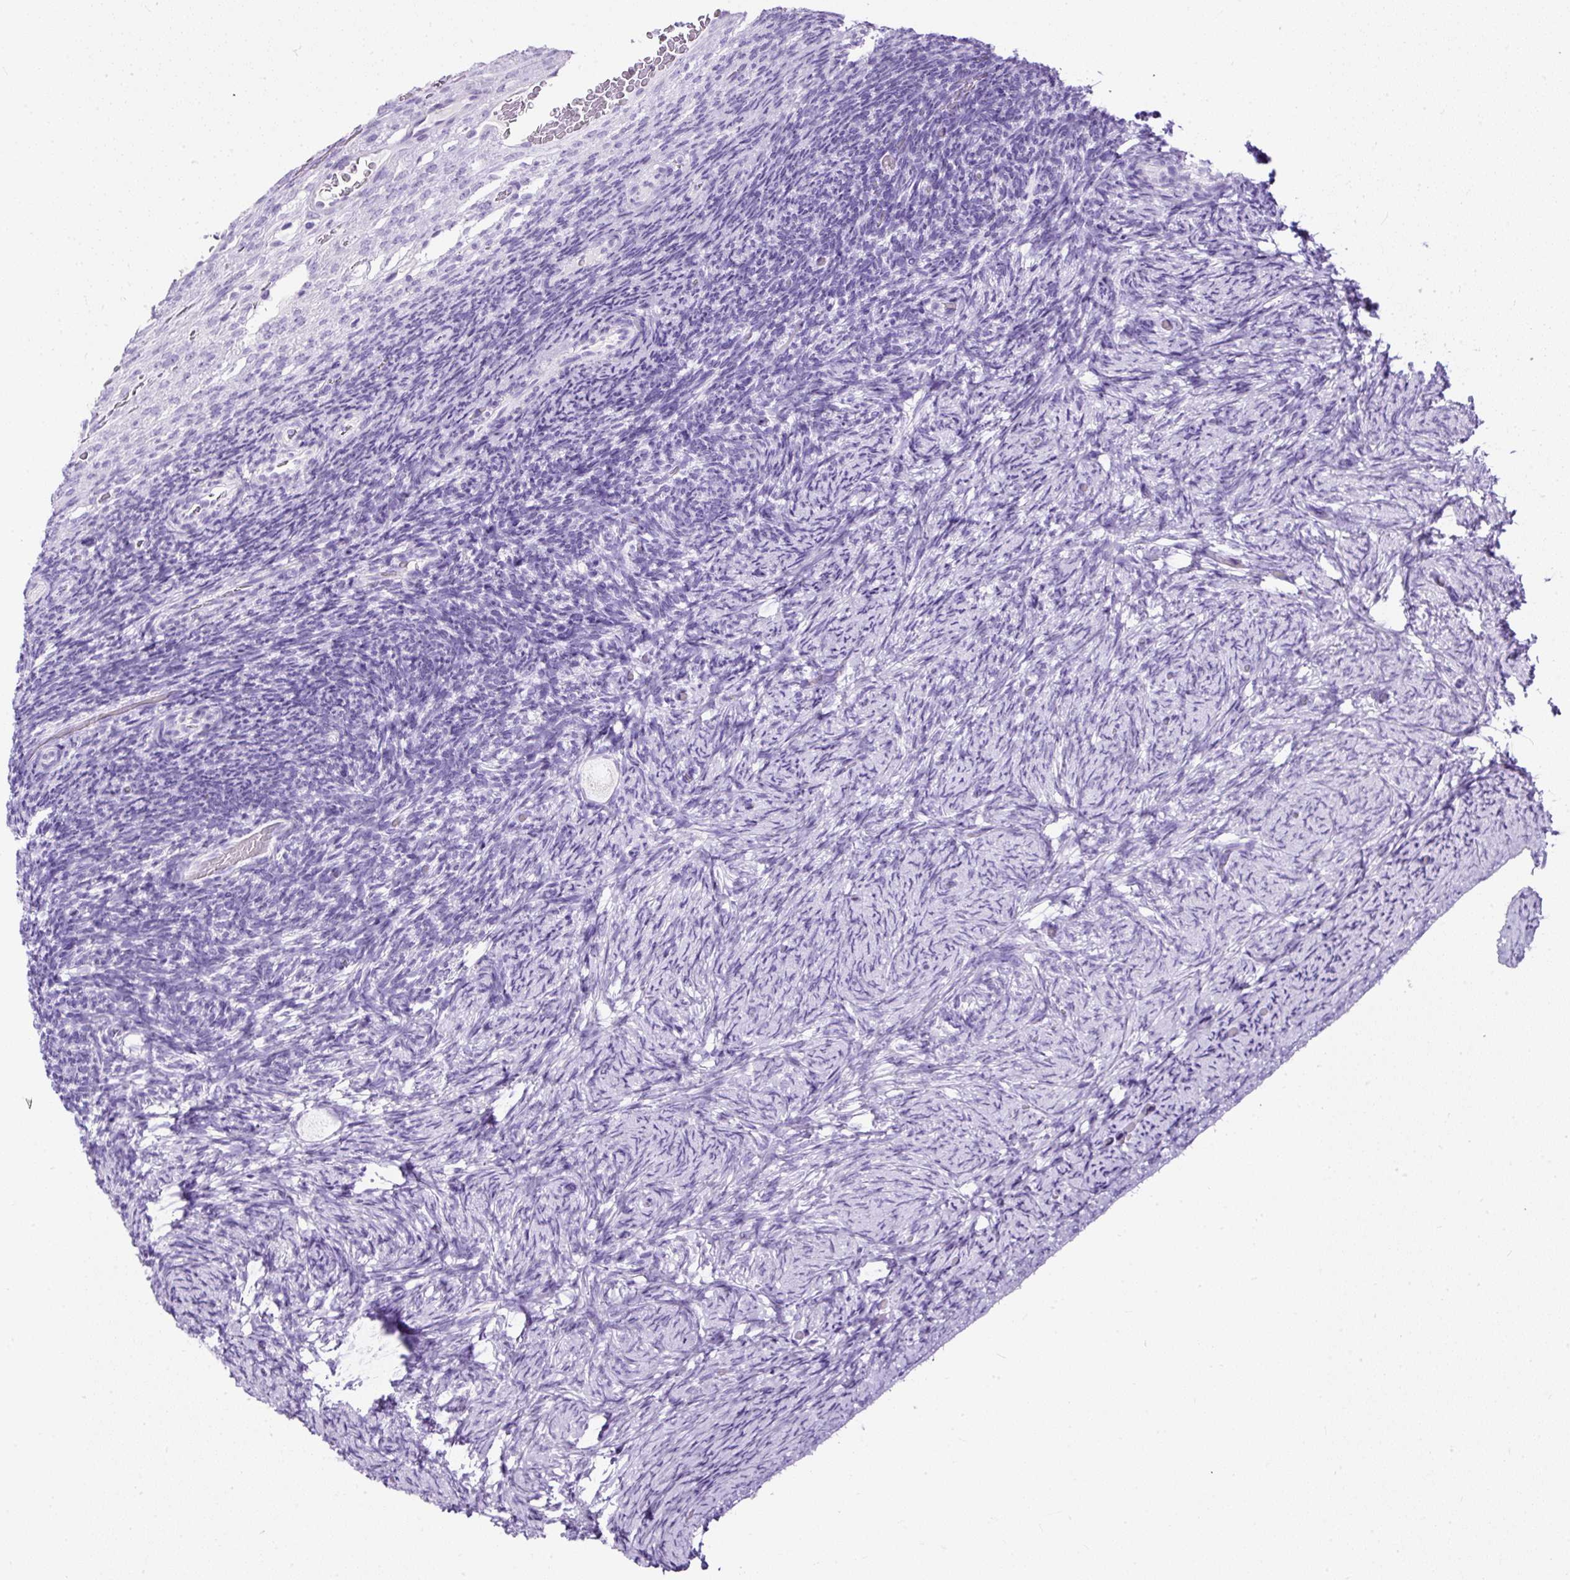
{"staining": {"intensity": "negative", "quantity": "none", "location": "none"}, "tissue": "ovary", "cell_type": "Follicle cells", "image_type": "normal", "snomed": [{"axis": "morphology", "description": "Normal tissue, NOS"}, {"axis": "topography", "description": "Ovary"}], "caption": "A high-resolution histopathology image shows immunohistochemistry (IHC) staining of unremarkable ovary, which shows no significant expression in follicle cells.", "gene": "NTS", "patient": {"sex": "female", "age": 34}}